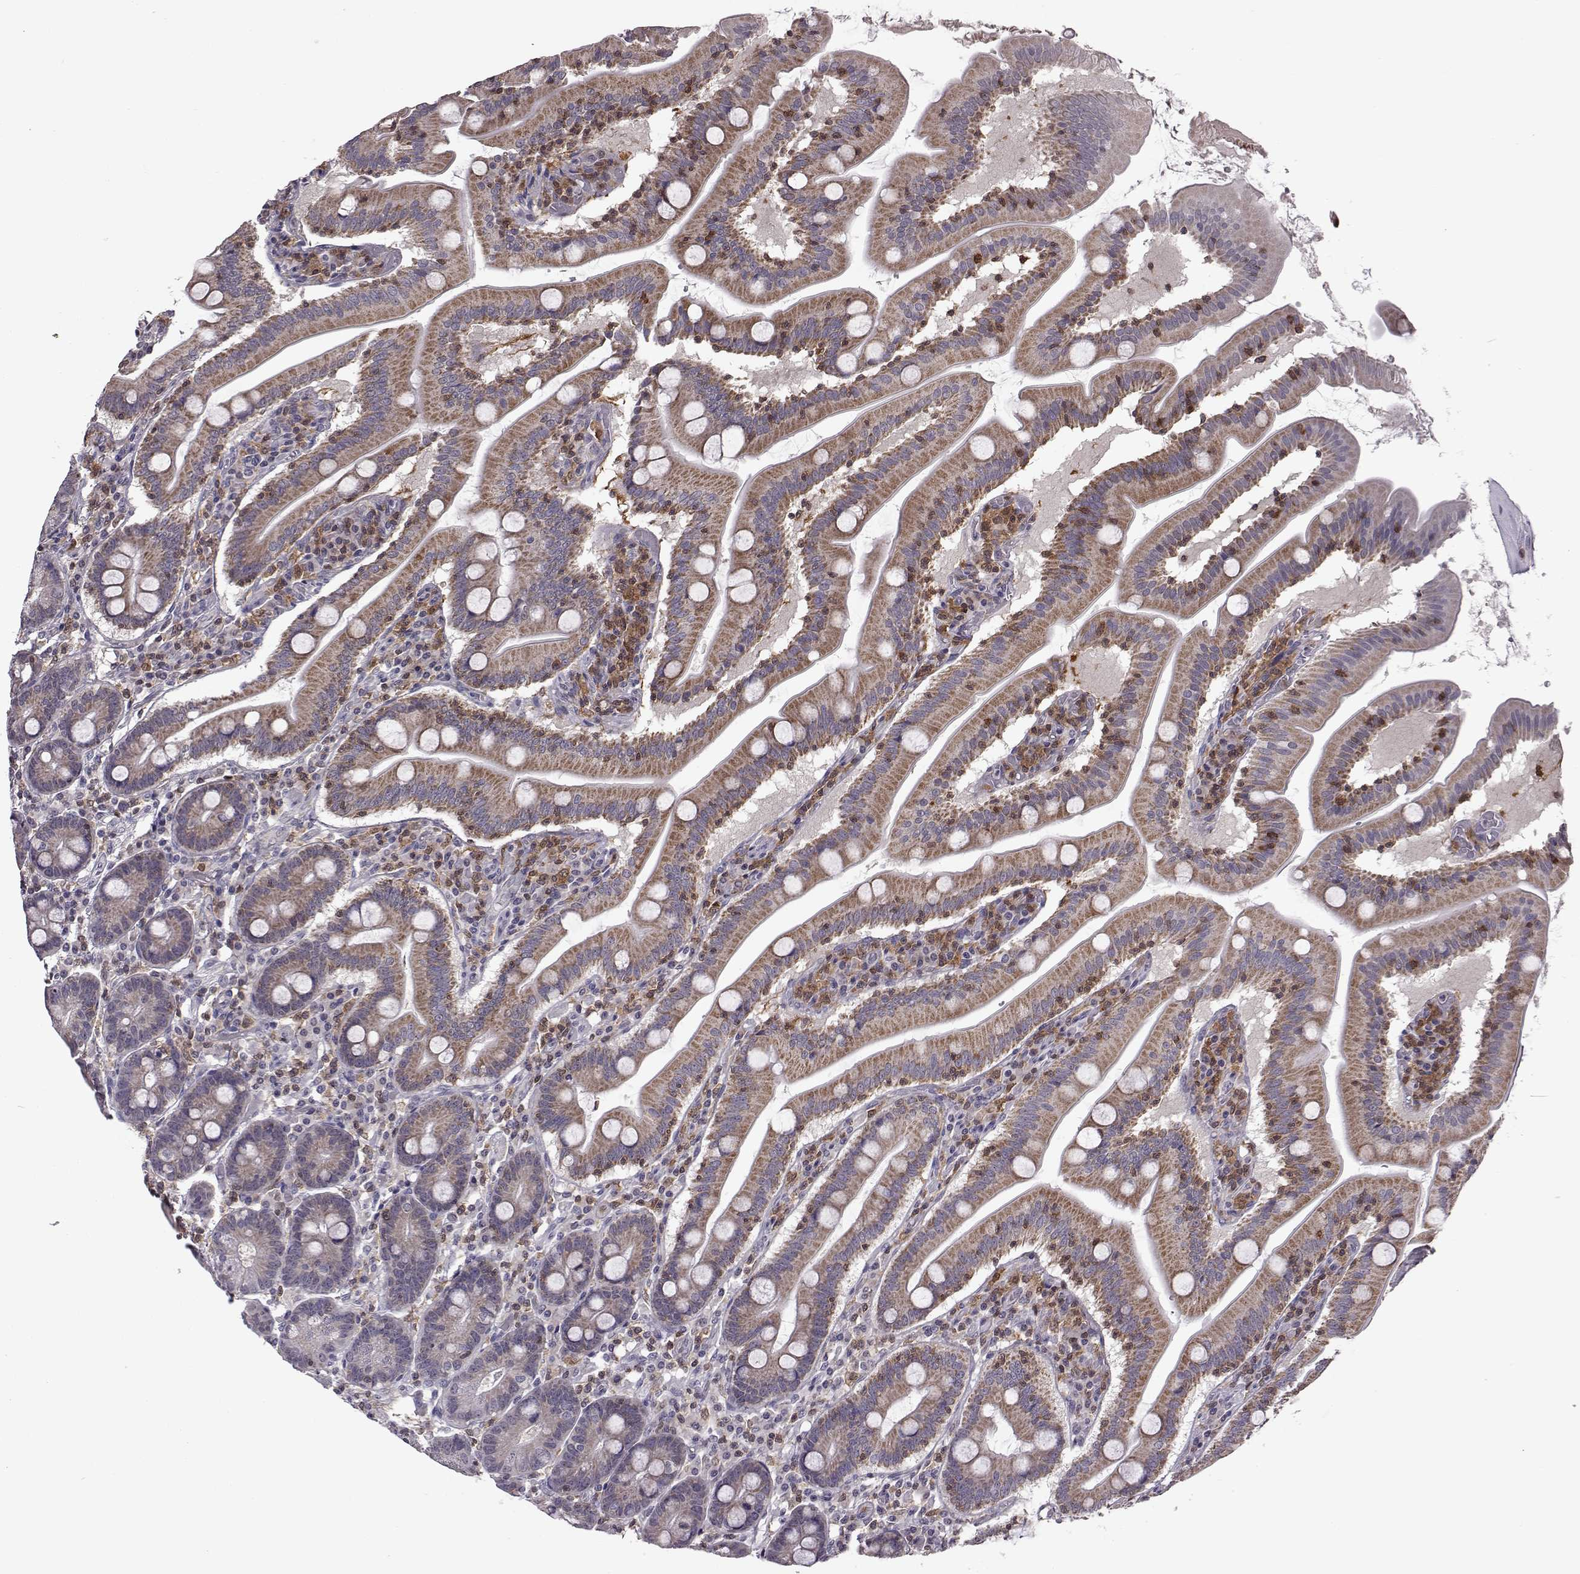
{"staining": {"intensity": "moderate", "quantity": "25%-75%", "location": "cytoplasmic/membranous"}, "tissue": "small intestine", "cell_type": "Glandular cells", "image_type": "normal", "snomed": [{"axis": "morphology", "description": "Normal tissue, NOS"}, {"axis": "topography", "description": "Small intestine"}], "caption": "Immunohistochemistry (IHC) micrograph of benign small intestine stained for a protein (brown), which shows medium levels of moderate cytoplasmic/membranous positivity in approximately 25%-75% of glandular cells.", "gene": "DOK2", "patient": {"sex": "male", "age": 37}}